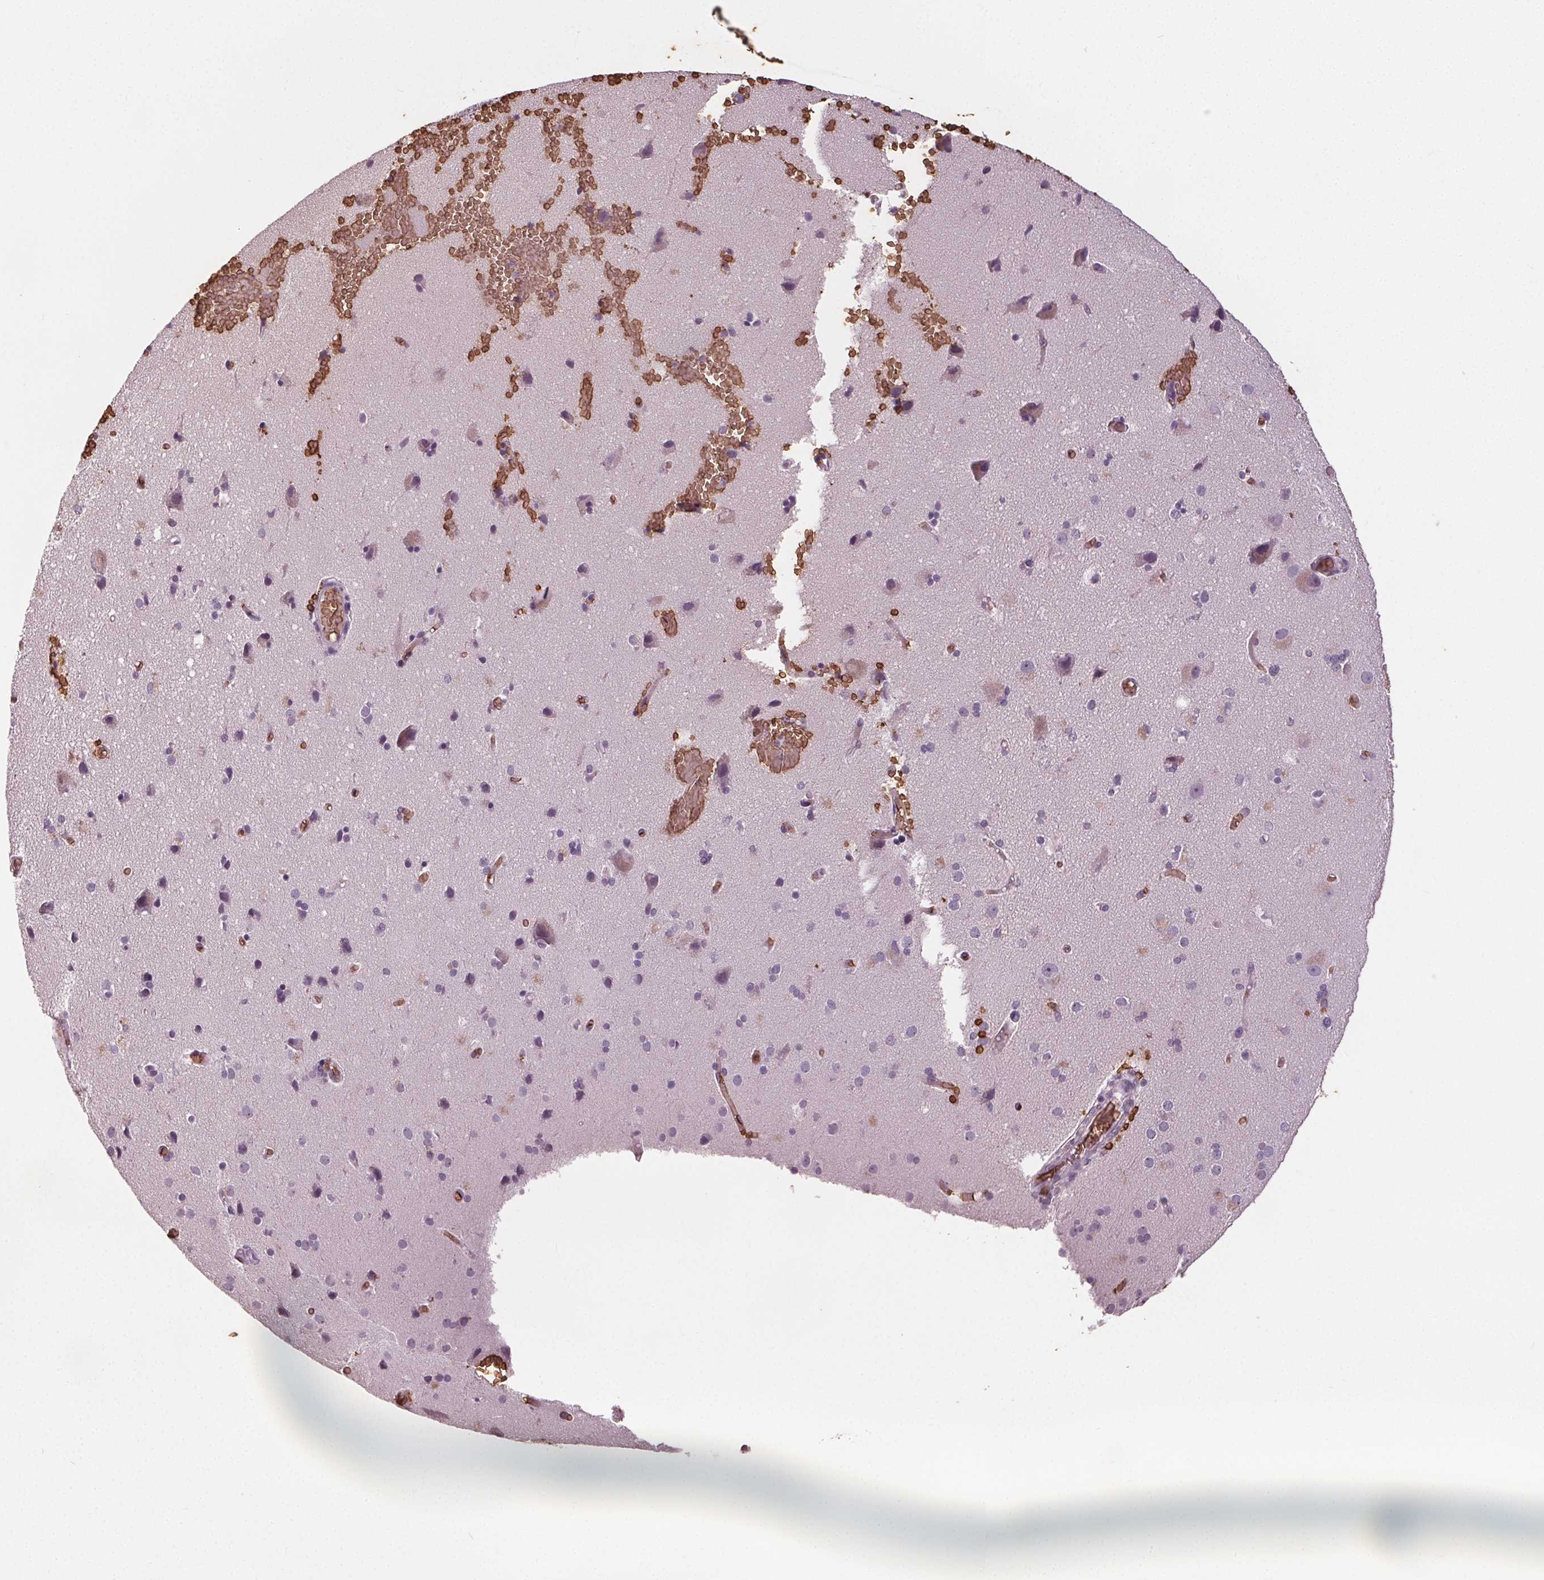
{"staining": {"intensity": "negative", "quantity": "none", "location": "none"}, "tissue": "cerebral cortex", "cell_type": "Endothelial cells", "image_type": "normal", "snomed": [{"axis": "morphology", "description": "Normal tissue, NOS"}, {"axis": "morphology", "description": "Glioma, malignant, High grade"}, {"axis": "topography", "description": "Cerebral cortex"}], "caption": "This histopathology image is of benign cerebral cortex stained with immunohistochemistry to label a protein in brown with the nuclei are counter-stained blue. There is no staining in endothelial cells.", "gene": "SLC4A1", "patient": {"sex": "male", "age": 71}}